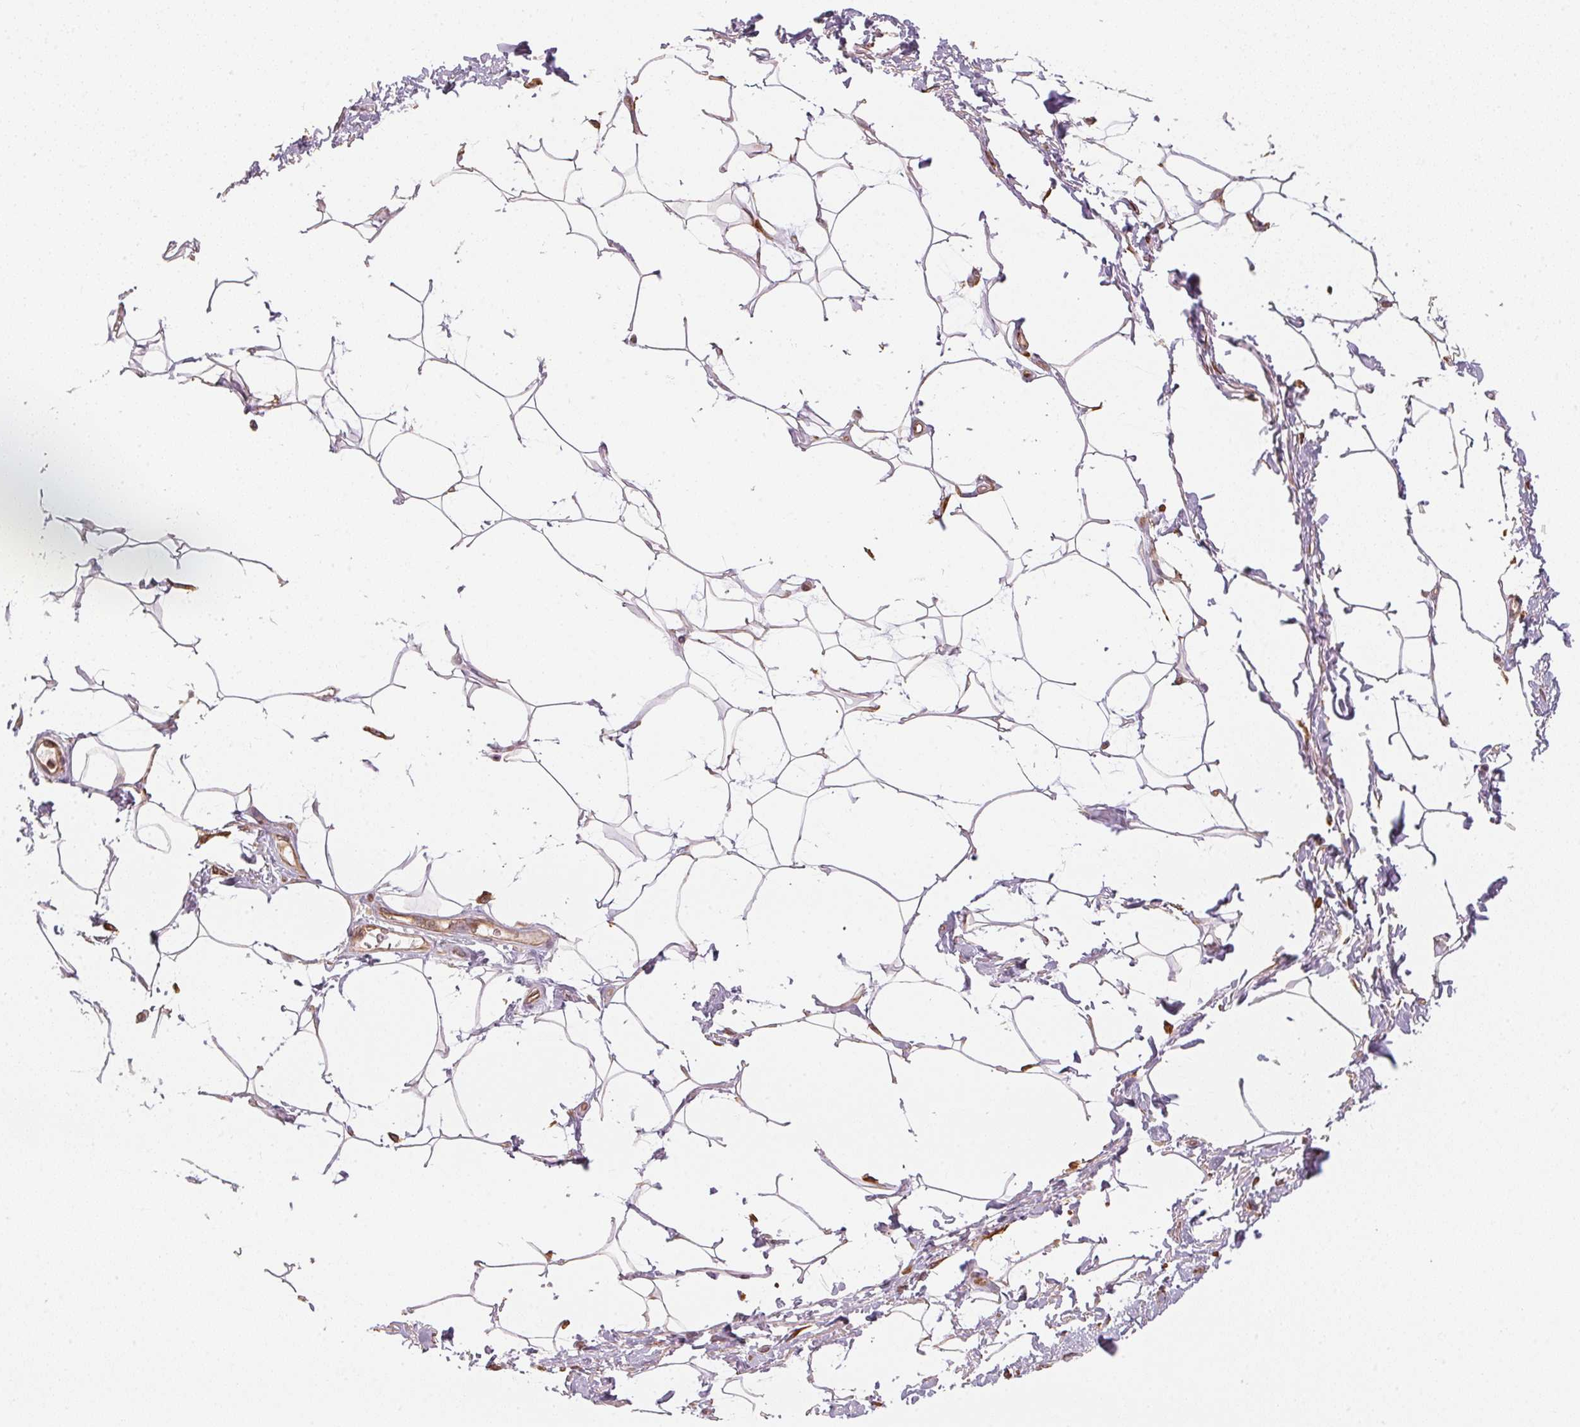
{"staining": {"intensity": "strong", "quantity": "25%-75%", "location": "cytoplasmic/membranous"}, "tissue": "adipose tissue", "cell_type": "Adipocytes", "image_type": "normal", "snomed": [{"axis": "morphology", "description": "Normal tissue, NOS"}, {"axis": "topography", "description": "Peripheral nerve tissue"}], "caption": "Immunohistochemistry (IHC) (DAB) staining of unremarkable human adipose tissue reveals strong cytoplasmic/membranous protein expression in approximately 25%-75% of adipocytes. Immunohistochemistry stains the protein in brown and the nuclei are stained blue.", "gene": "STRN4", "patient": {"sex": "male", "age": 51}}